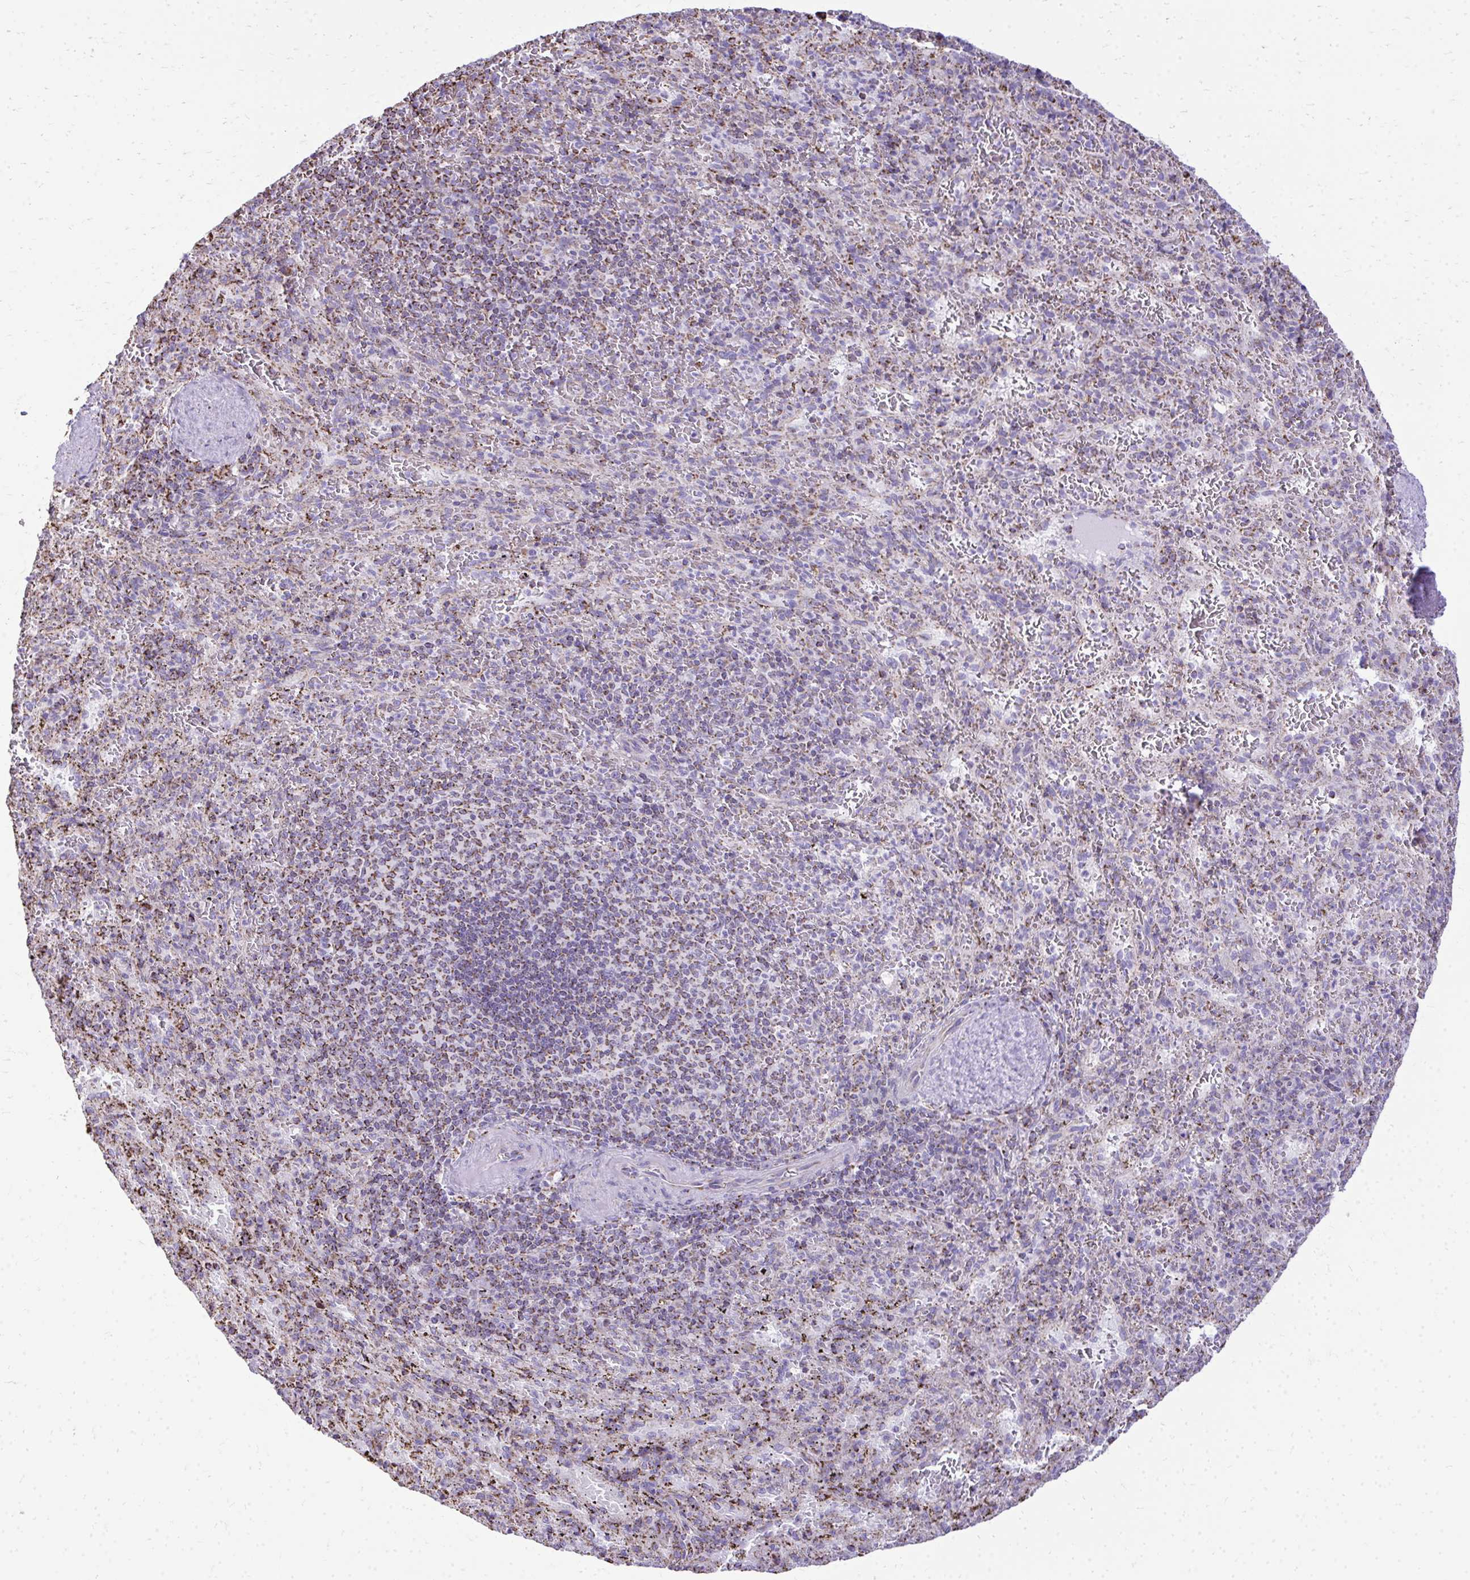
{"staining": {"intensity": "moderate", "quantity": "25%-75%", "location": "cytoplasmic/membranous"}, "tissue": "spleen", "cell_type": "Cells in red pulp", "image_type": "normal", "snomed": [{"axis": "morphology", "description": "Normal tissue, NOS"}, {"axis": "topography", "description": "Spleen"}], "caption": "Immunohistochemistry (IHC) micrograph of unremarkable spleen: human spleen stained using IHC exhibits medium levels of moderate protein expression localized specifically in the cytoplasmic/membranous of cells in red pulp, appearing as a cytoplasmic/membranous brown color.", "gene": "MPZL2", "patient": {"sex": "male", "age": 57}}